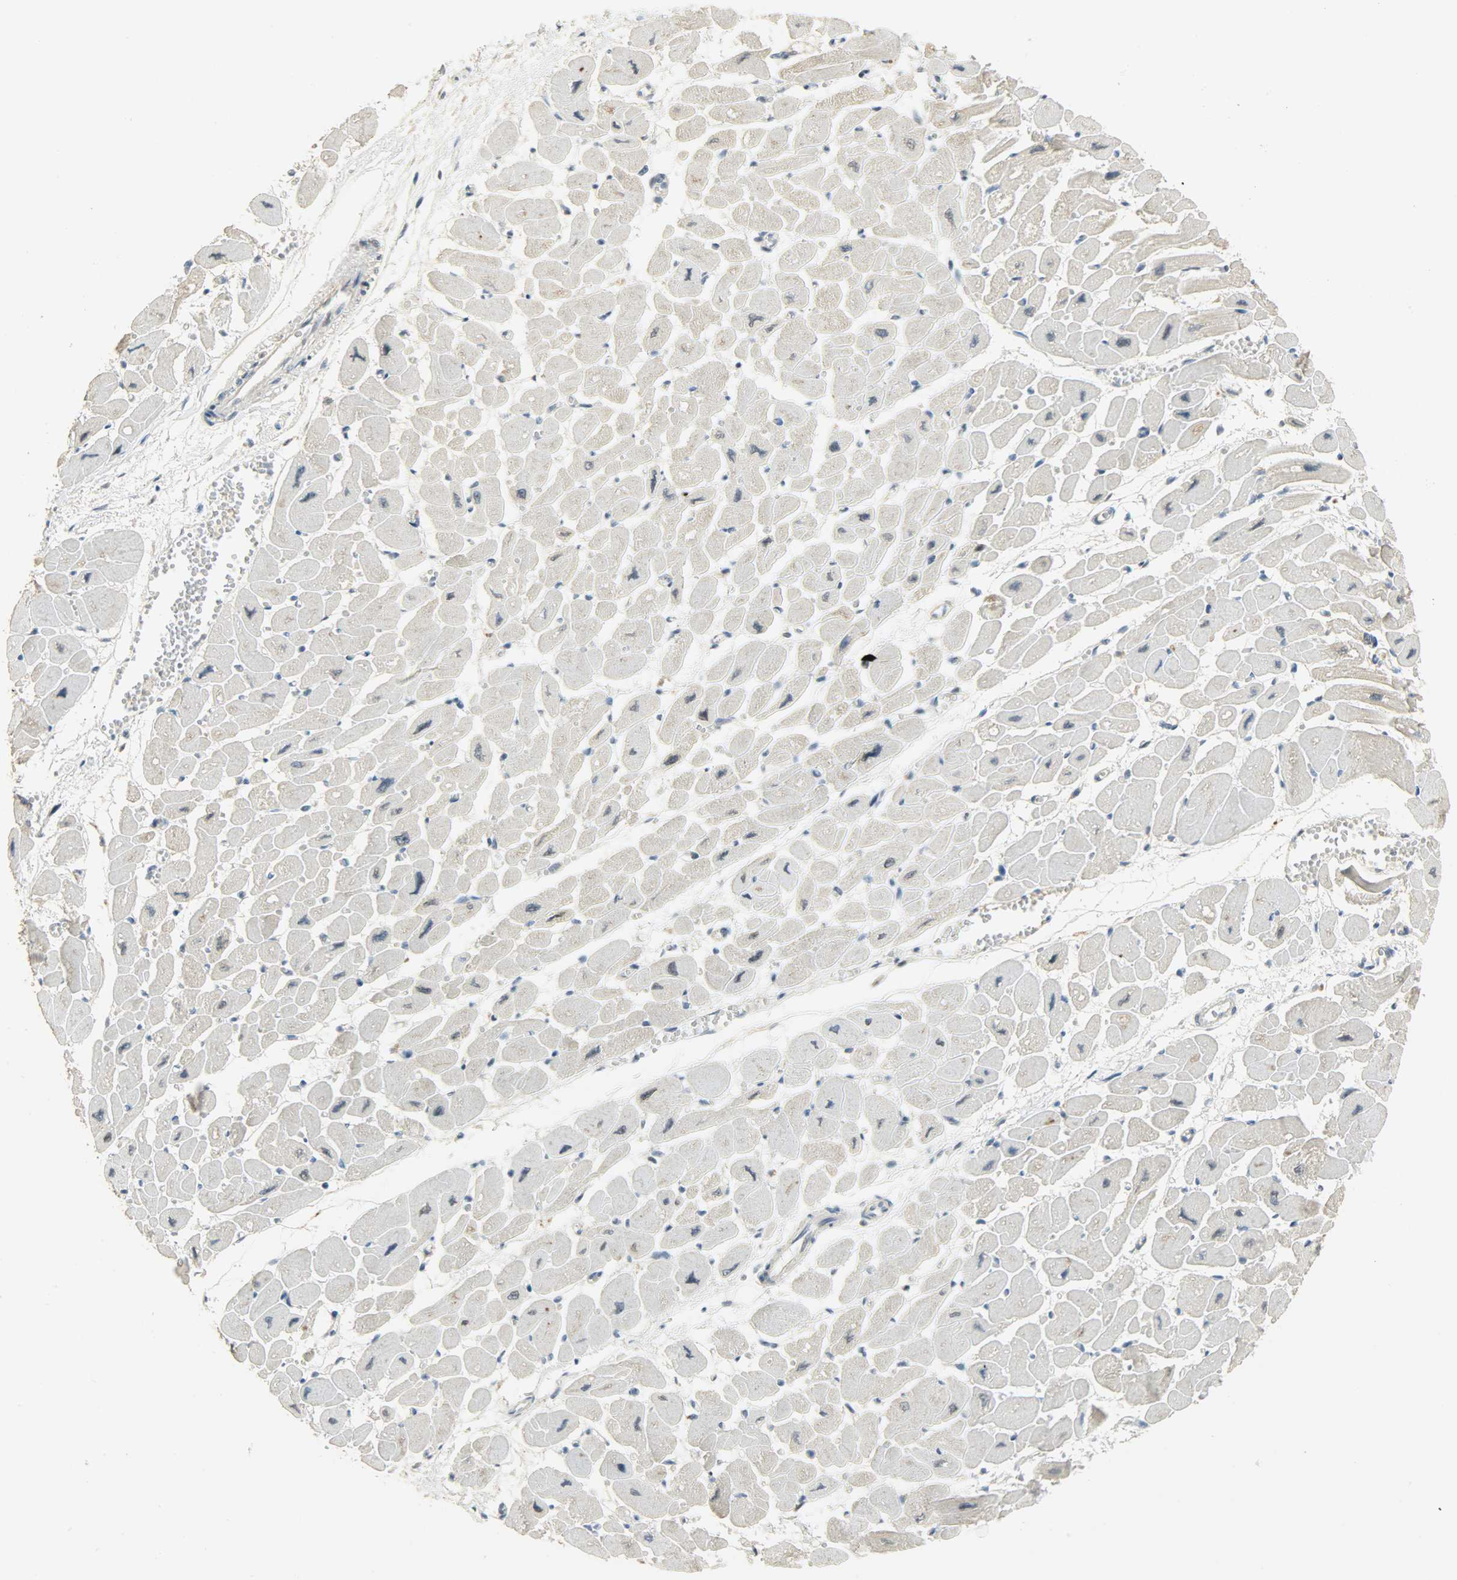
{"staining": {"intensity": "weak", "quantity": ">75%", "location": "cytoplasmic/membranous"}, "tissue": "heart muscle", "cell_type": "Cardiomyocytes", "image_type": "normal", "snomed": [{"axis": "morphology", "description": "Normal tissue, NOS"}, {"axis": "topography", "description": "Heart"}], "caption": "Brown immunohistochemical staining in unremarkable human heart muscle reveals weak cytoplasmic/membranous staining in about >75% of cardiomyocytes.", "gene": "HDHD5", "patient": {"sex": "female", "age": 54}}